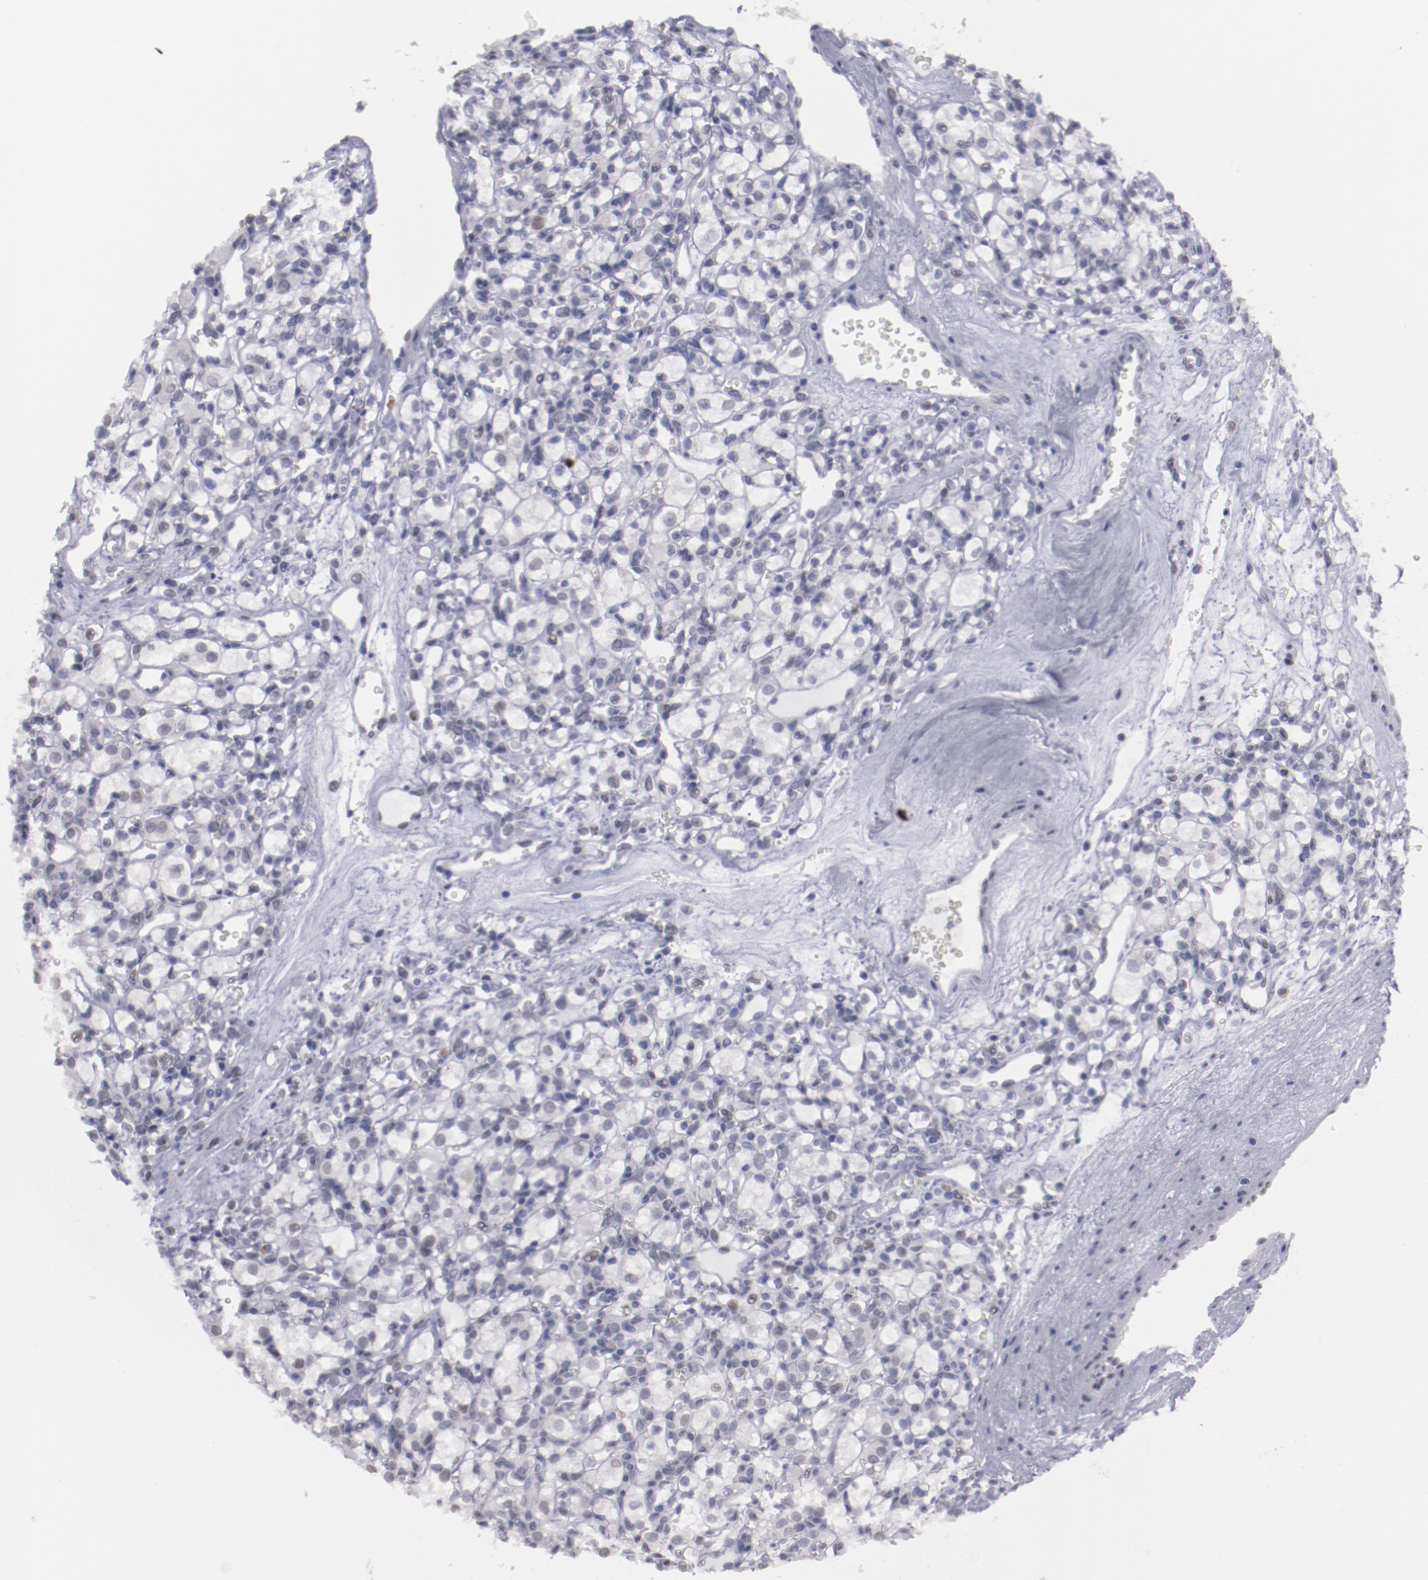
{"staining": {"intensity": "weak", "quantity": "<25%", "location": "nuclear"}, "tissue": "renal cancer", "cell_type": "Tumor cells", "image_type": "cancer", "snomed": [{"axis": "morphology", "description": "Adenocarcinoma, NOS"}, {"axis": "topography", "description": "Kidney"}], "caption": "IHC of human adenocarcinoma (renal) reveals no positivity in tumor cells. (DAB (3,3'-diaminobenzidine) immunohistochemistry (IHC) visualized using brightfield microscopy, high magnification).", "gene": "IRF4", "patient": {"sex": "female", "age": 62}}